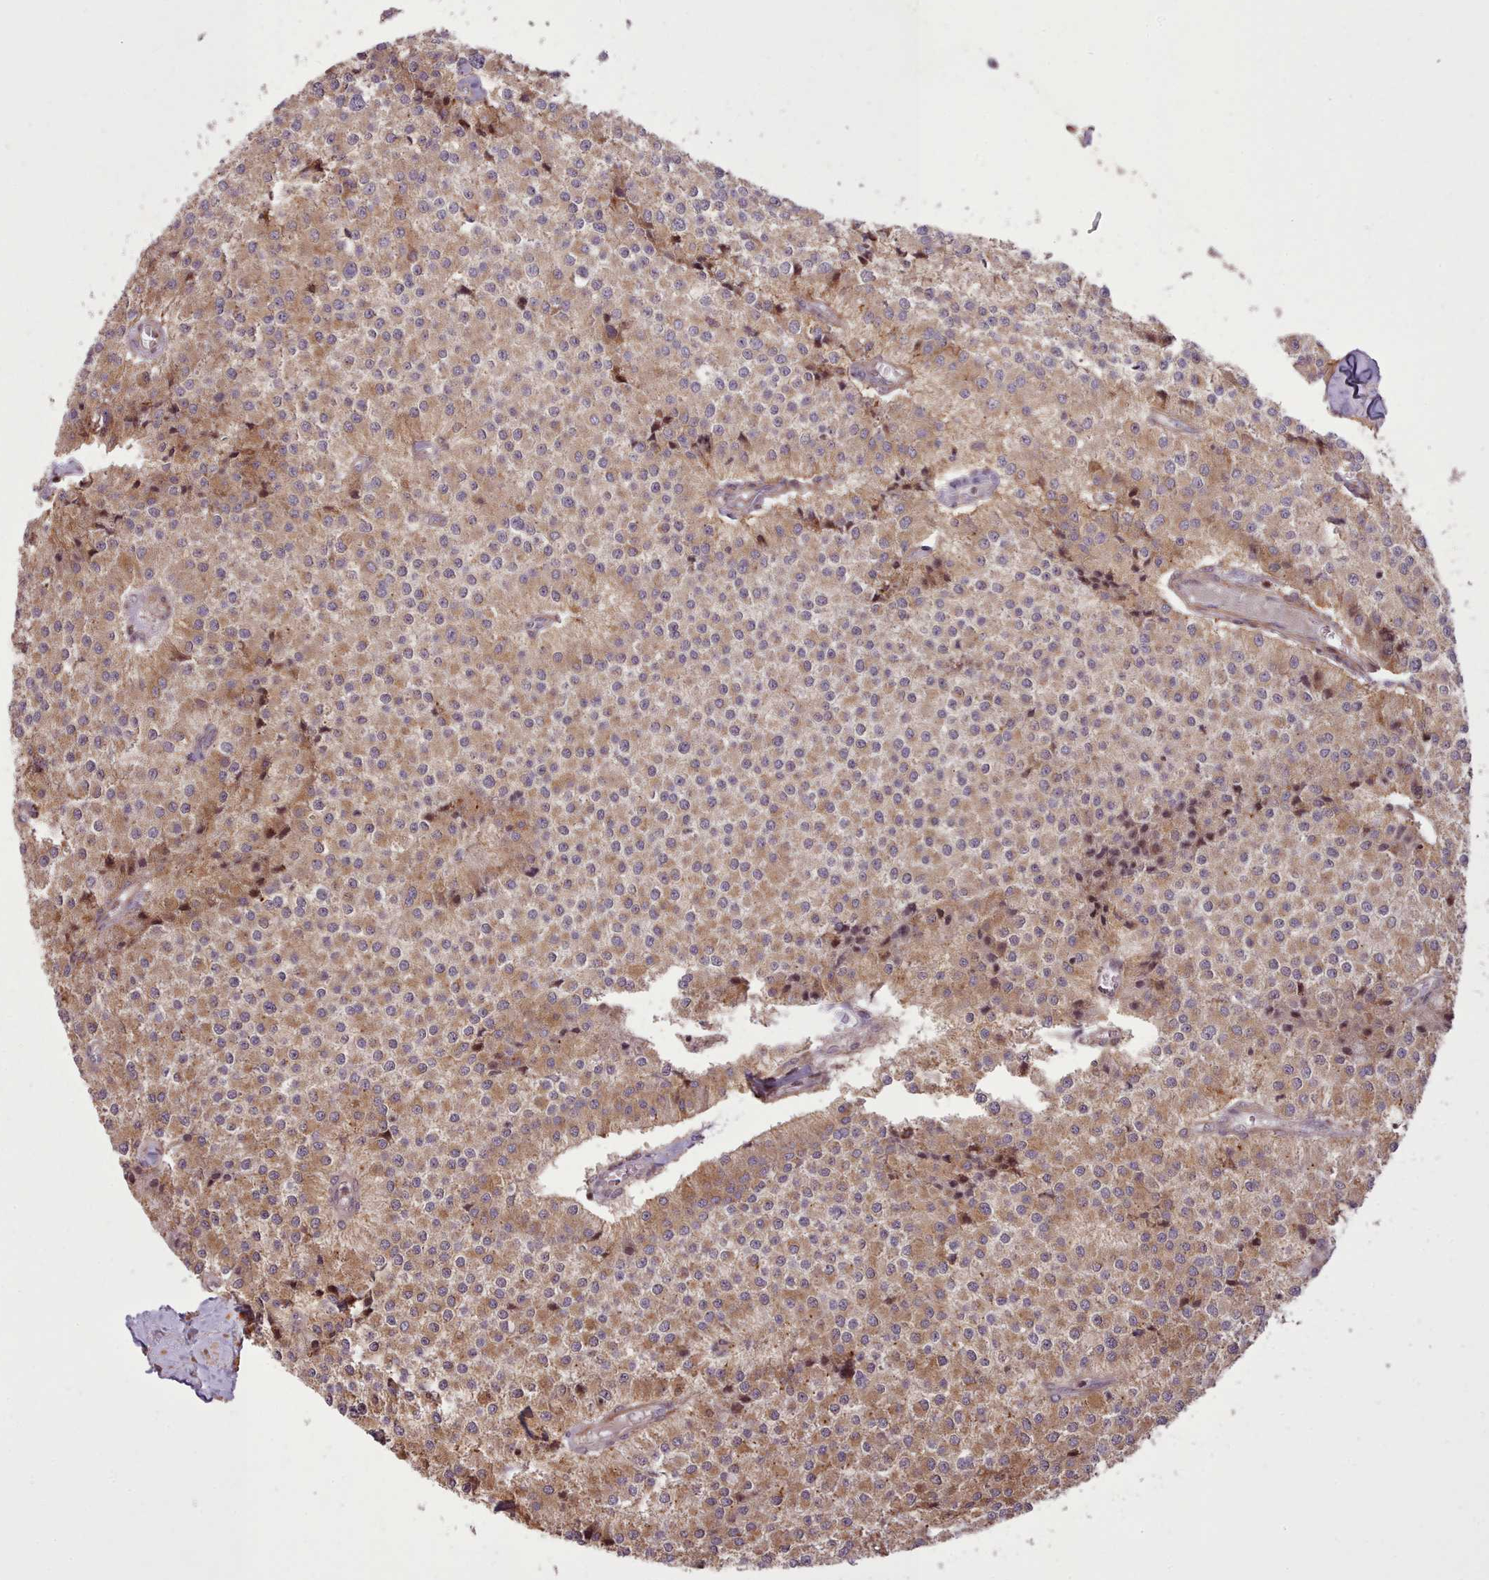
{"staining": {"intensity": "moderate", "quantity": ">75%", "location": "cytoplasmic/membranous"}, "tissue": "carcinoid", "cell_type": "Tumor cells", "image_type": "cancer", "snomed": [{"axis": "morphology", "description": "Carcinoid, malignant, NOS"}, {"axis": "topography", "description": "Colon"}], "caption": "Moderate cytoplasmic/membranous protein expression is appreciated in about >75% of tumor cells in carcinoid (malignant).", "gene": "NLRP7", "patient": {"sex": "female", "age": 52}}